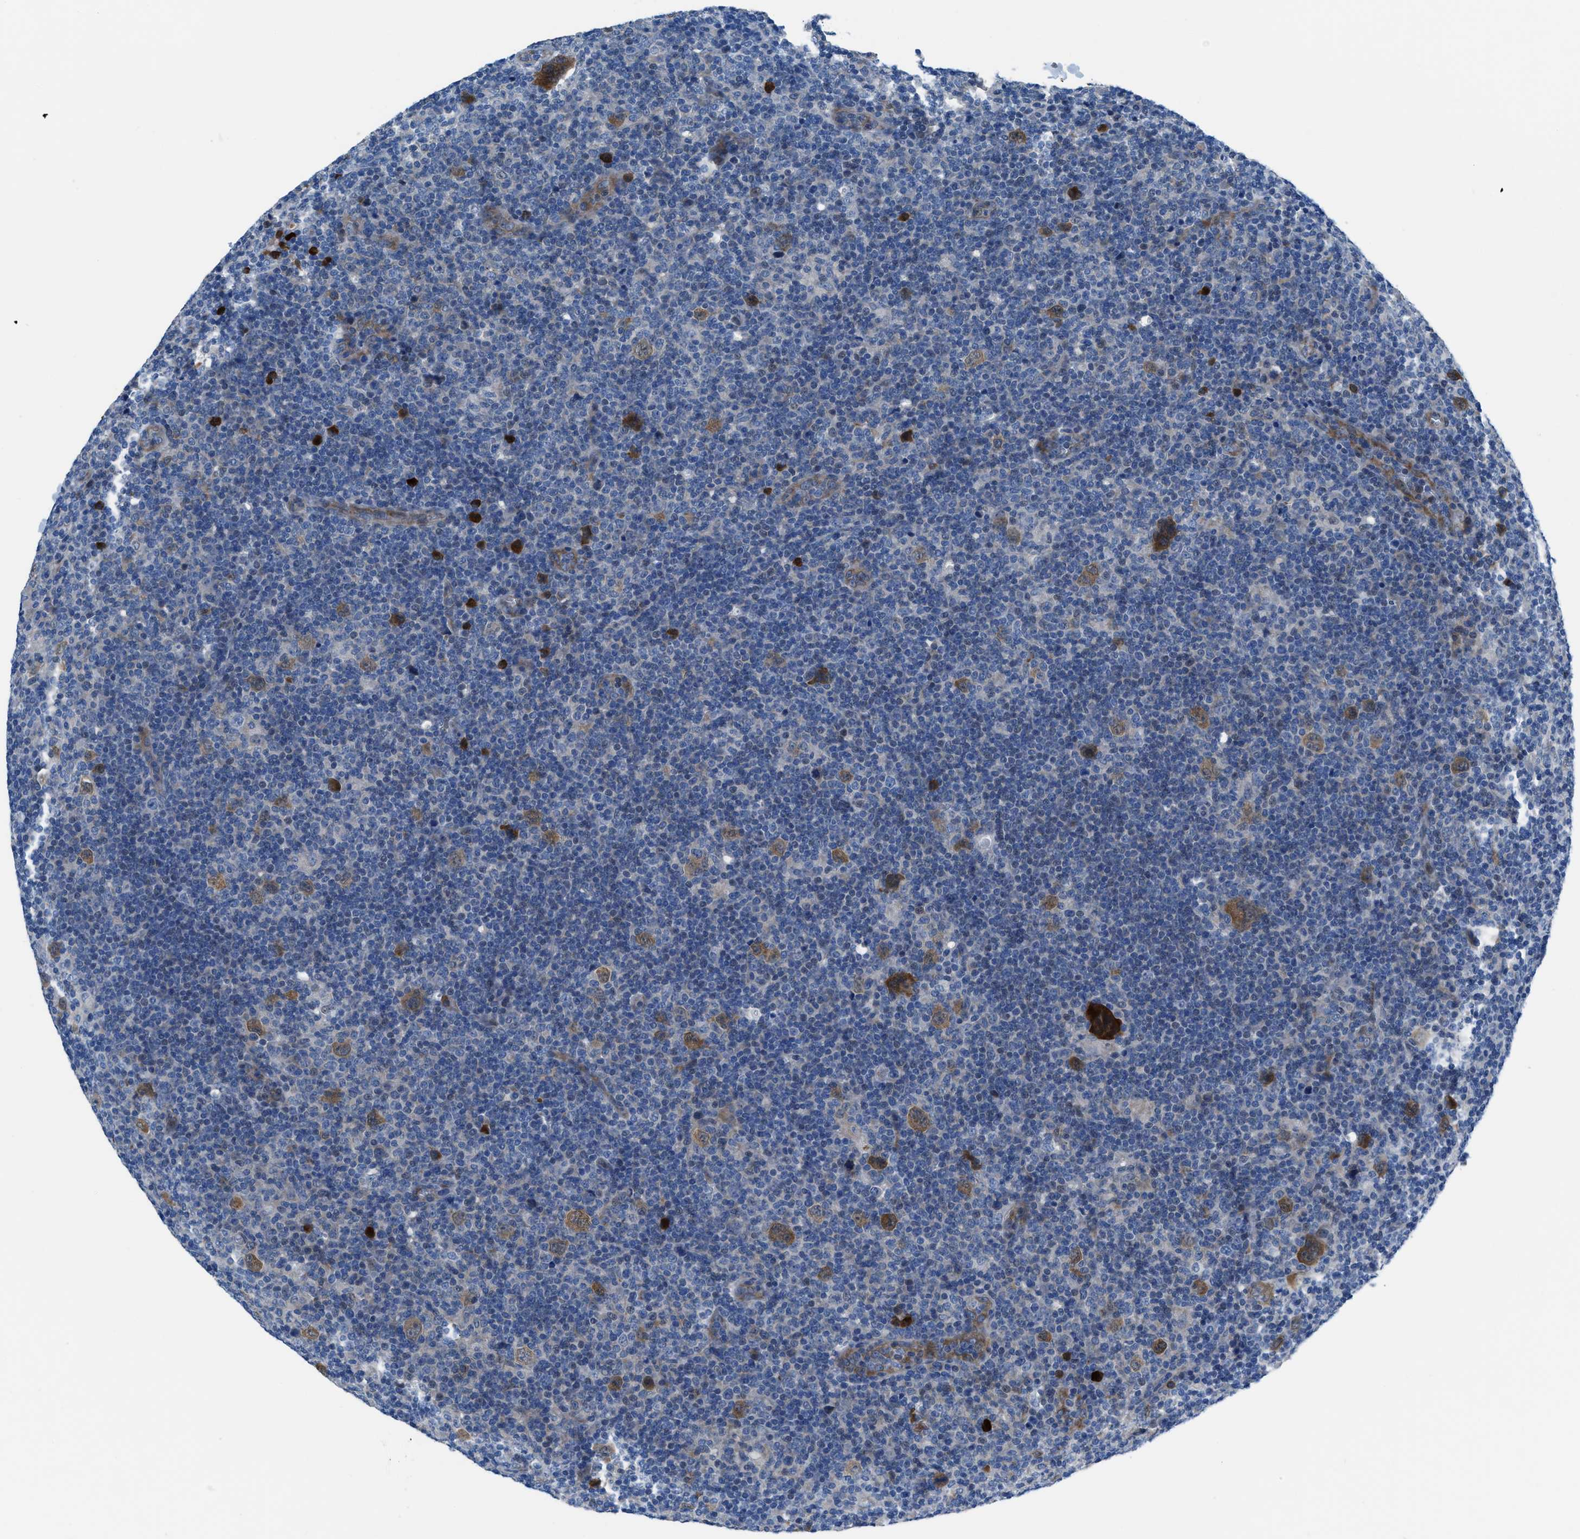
{"staining": {"intensity": "moderate", "quantity": ">75%", "location": "cytoplasmic/membranous"}, "tissue": "lymphoma", "cell_type": "Tumor cells", "image_type": "cancer", "snomed": [{"axis": "morphology", "description": "Hodgkin's disease, NOS"}, {"axis": "topography", "description": "Lymph node"}], "caption": "Hodgkin's disease tissue demonstrates moderate cytoplasmic/membranous positivity in approximately >75% of tumor cells, visualized by immunohistochemistry. (IHC, brightfield microscopy, high magnification).", "gene": "UAP1", "patient": {"sex": "female", "age": 57}}